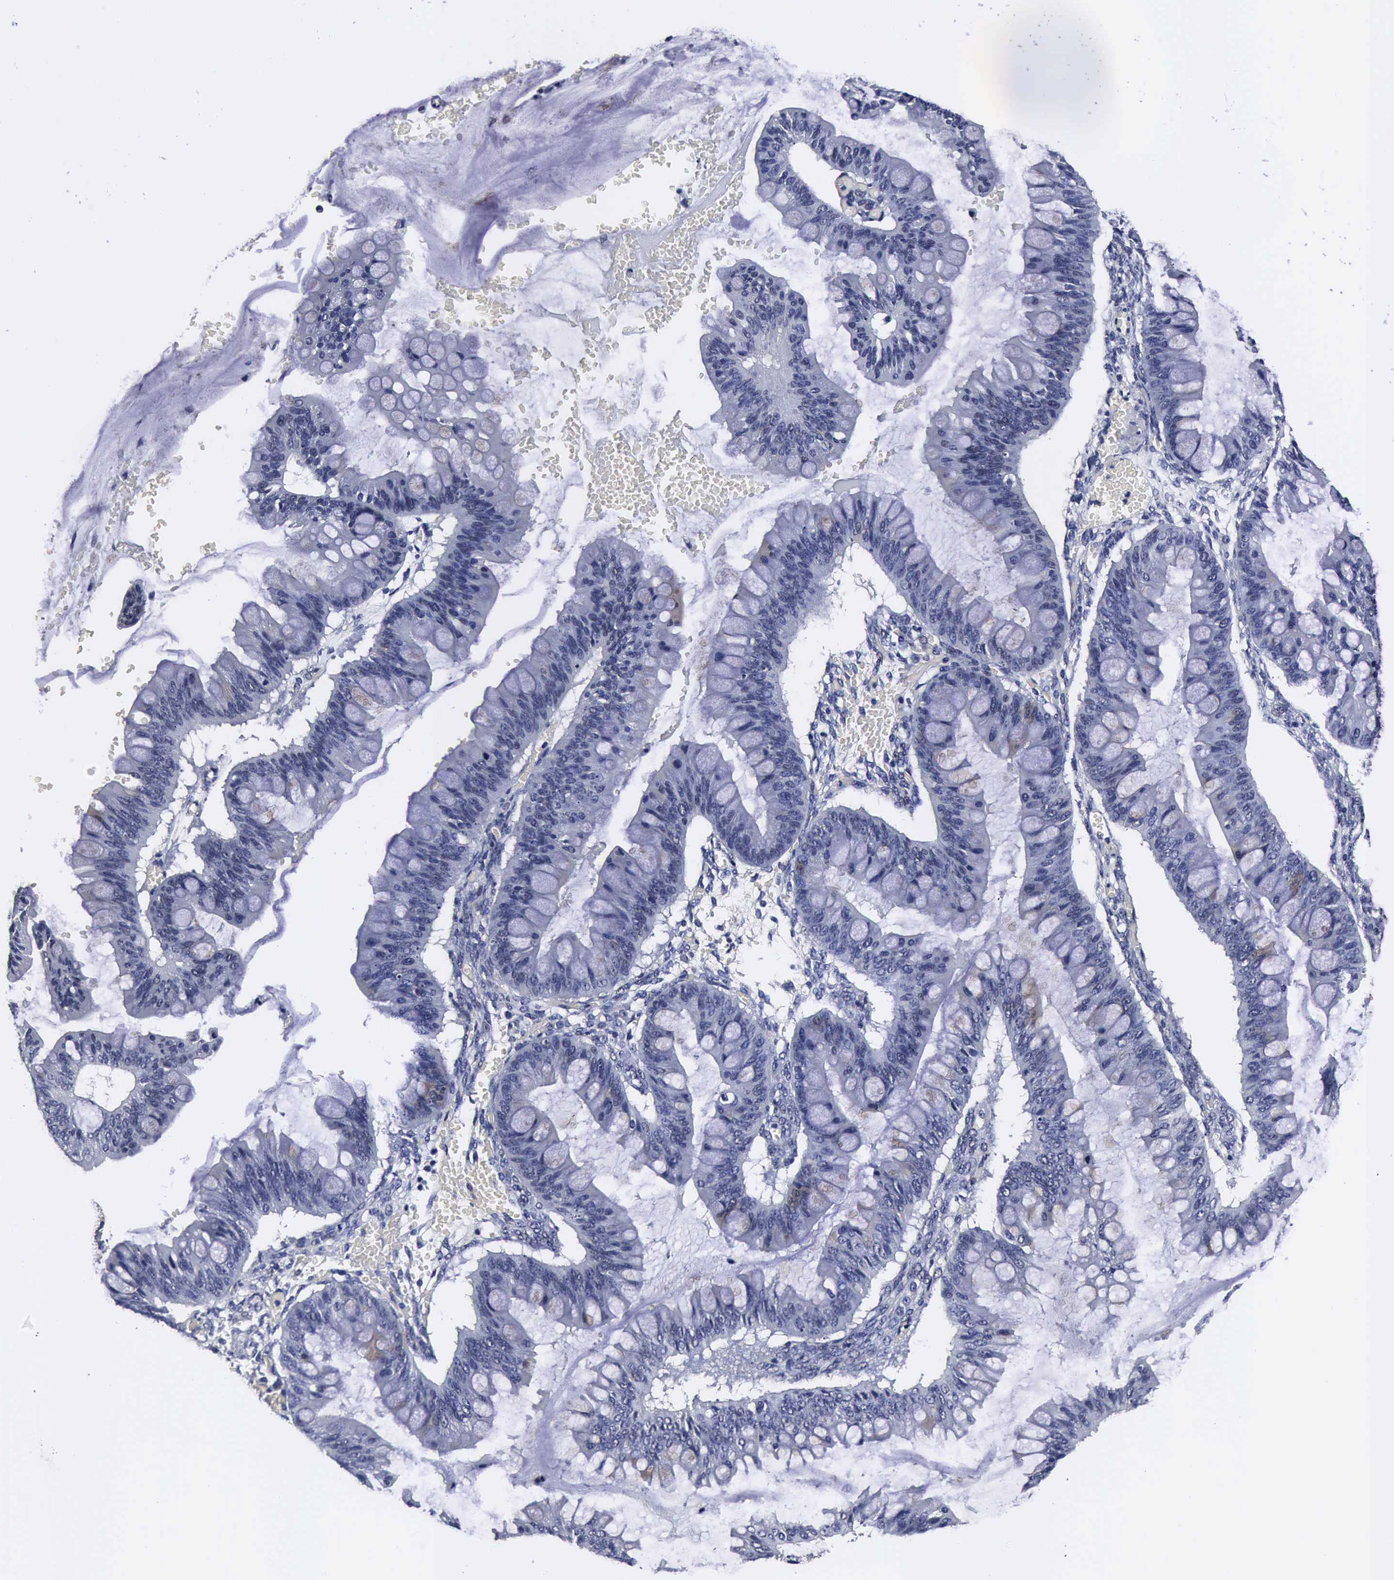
{"staining": {"intensity": "negative", "quantity": "none", "location": "none"}, "tissue": "ovarian cancer", "cell_type": "Tumor cells", "image_type": "cancer", "snomed": [{"axis": "morphology", "description": "Cystadenocarcinoma, mucinous, NOS"}, {"axis": "topography", "description": "Ovary"}], "caption": "Mucinous cystadenocarcinoma (ovarian) stained for a protein using IHC displays no positivity tumor cells.", "gene": "UBC", "patient": {"sex": "female", "age": 73}}